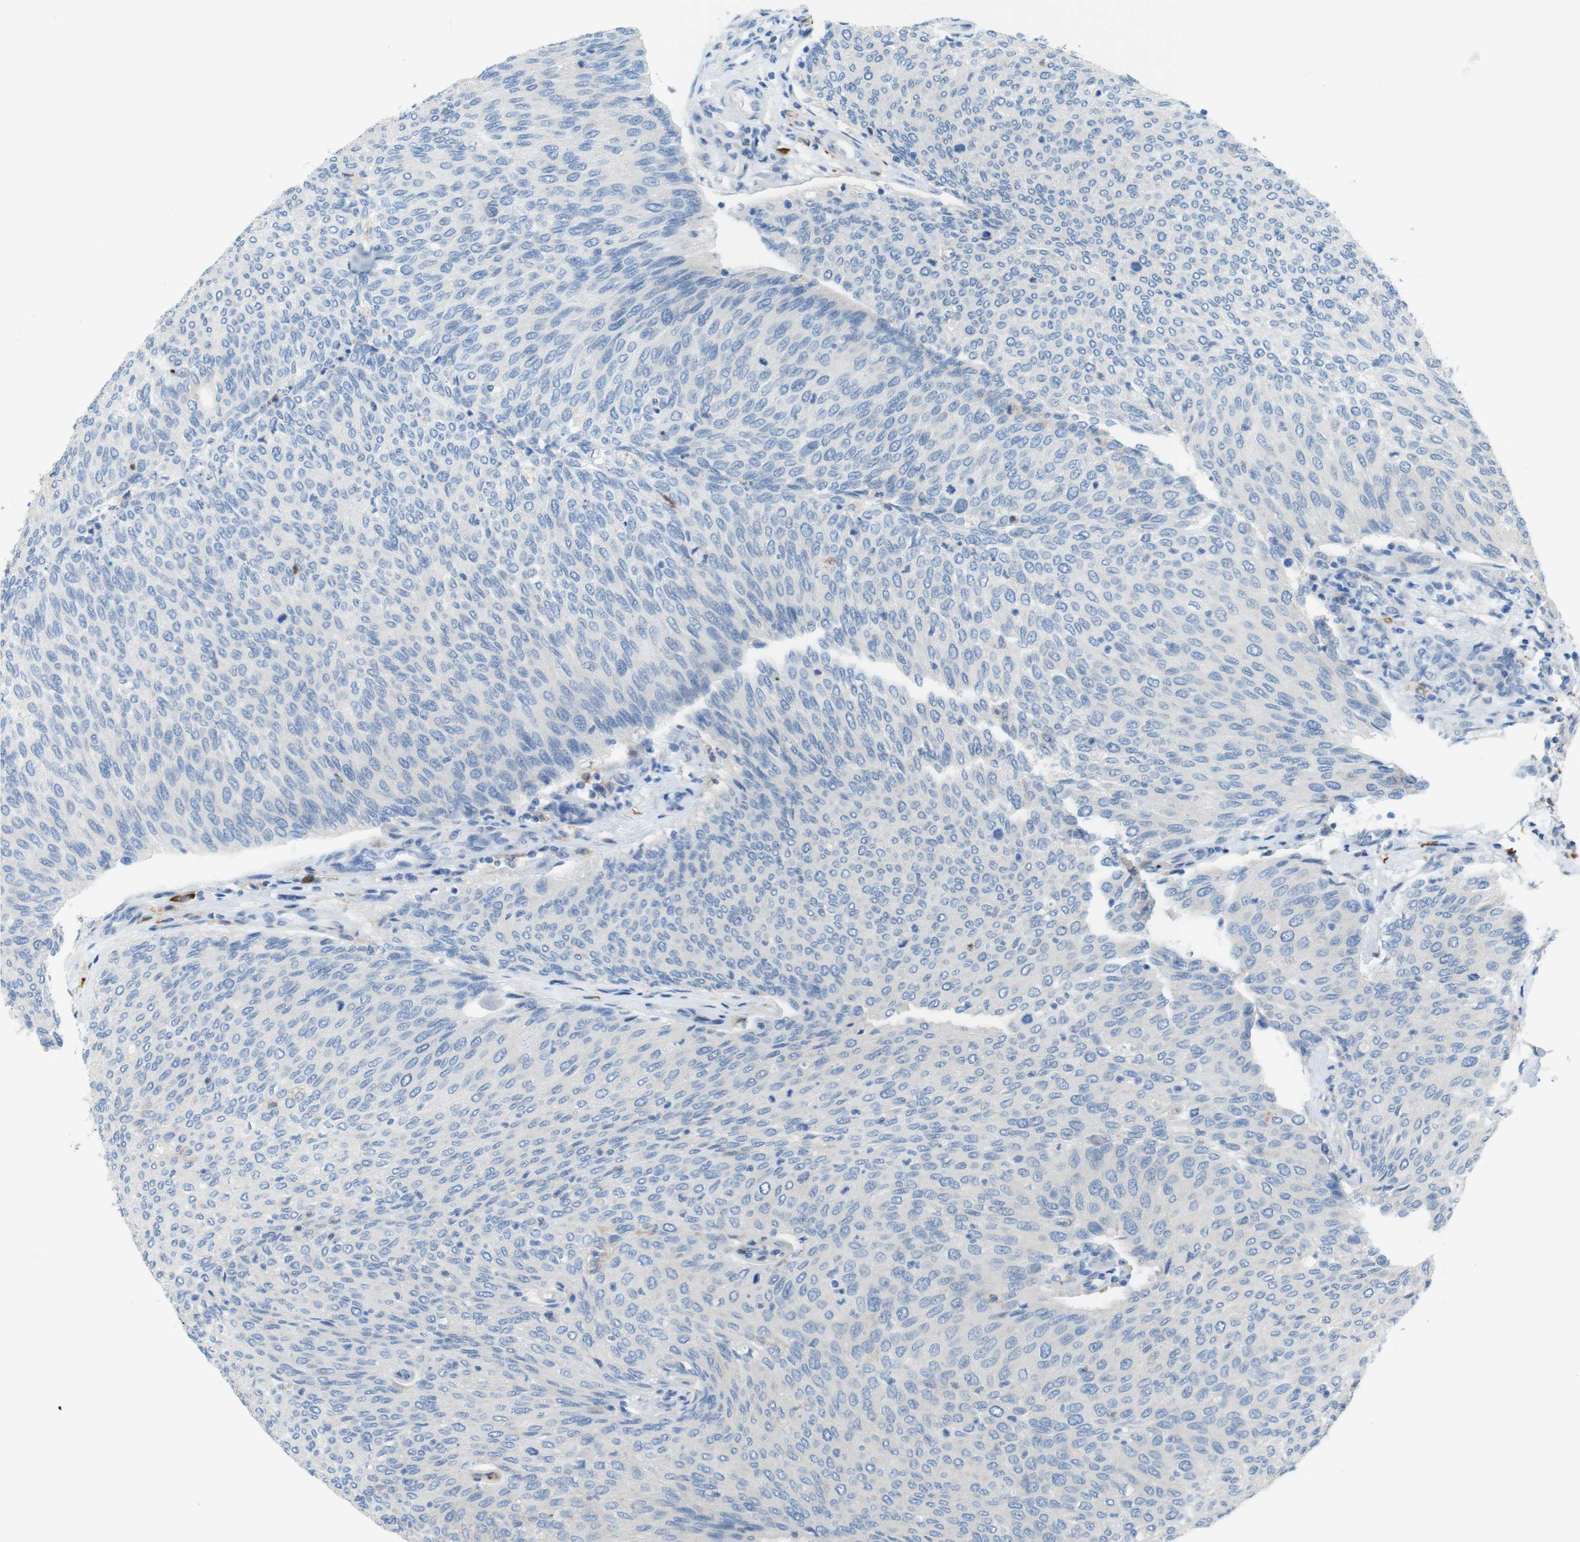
{"staining": {"intensity": "negative", "quantity": "none", "location": "none"}, "tissue": "urothelial cancer", "cell_type": "Tumor cells", "image_type": "cancer", "snomed": [{"axis": "morphology", "description": "Urothelial carcinoma, Low grade"}, {"axis": "topography", "description": "Urinary bladder"}], "caption": "A photomicrograph of urothelial carcinoma (low-grade) stained for a protein demonstrates no brown staining in tumor cells.", "gene": "CLMN", "patient": {"sex": "female", "age": 79}}